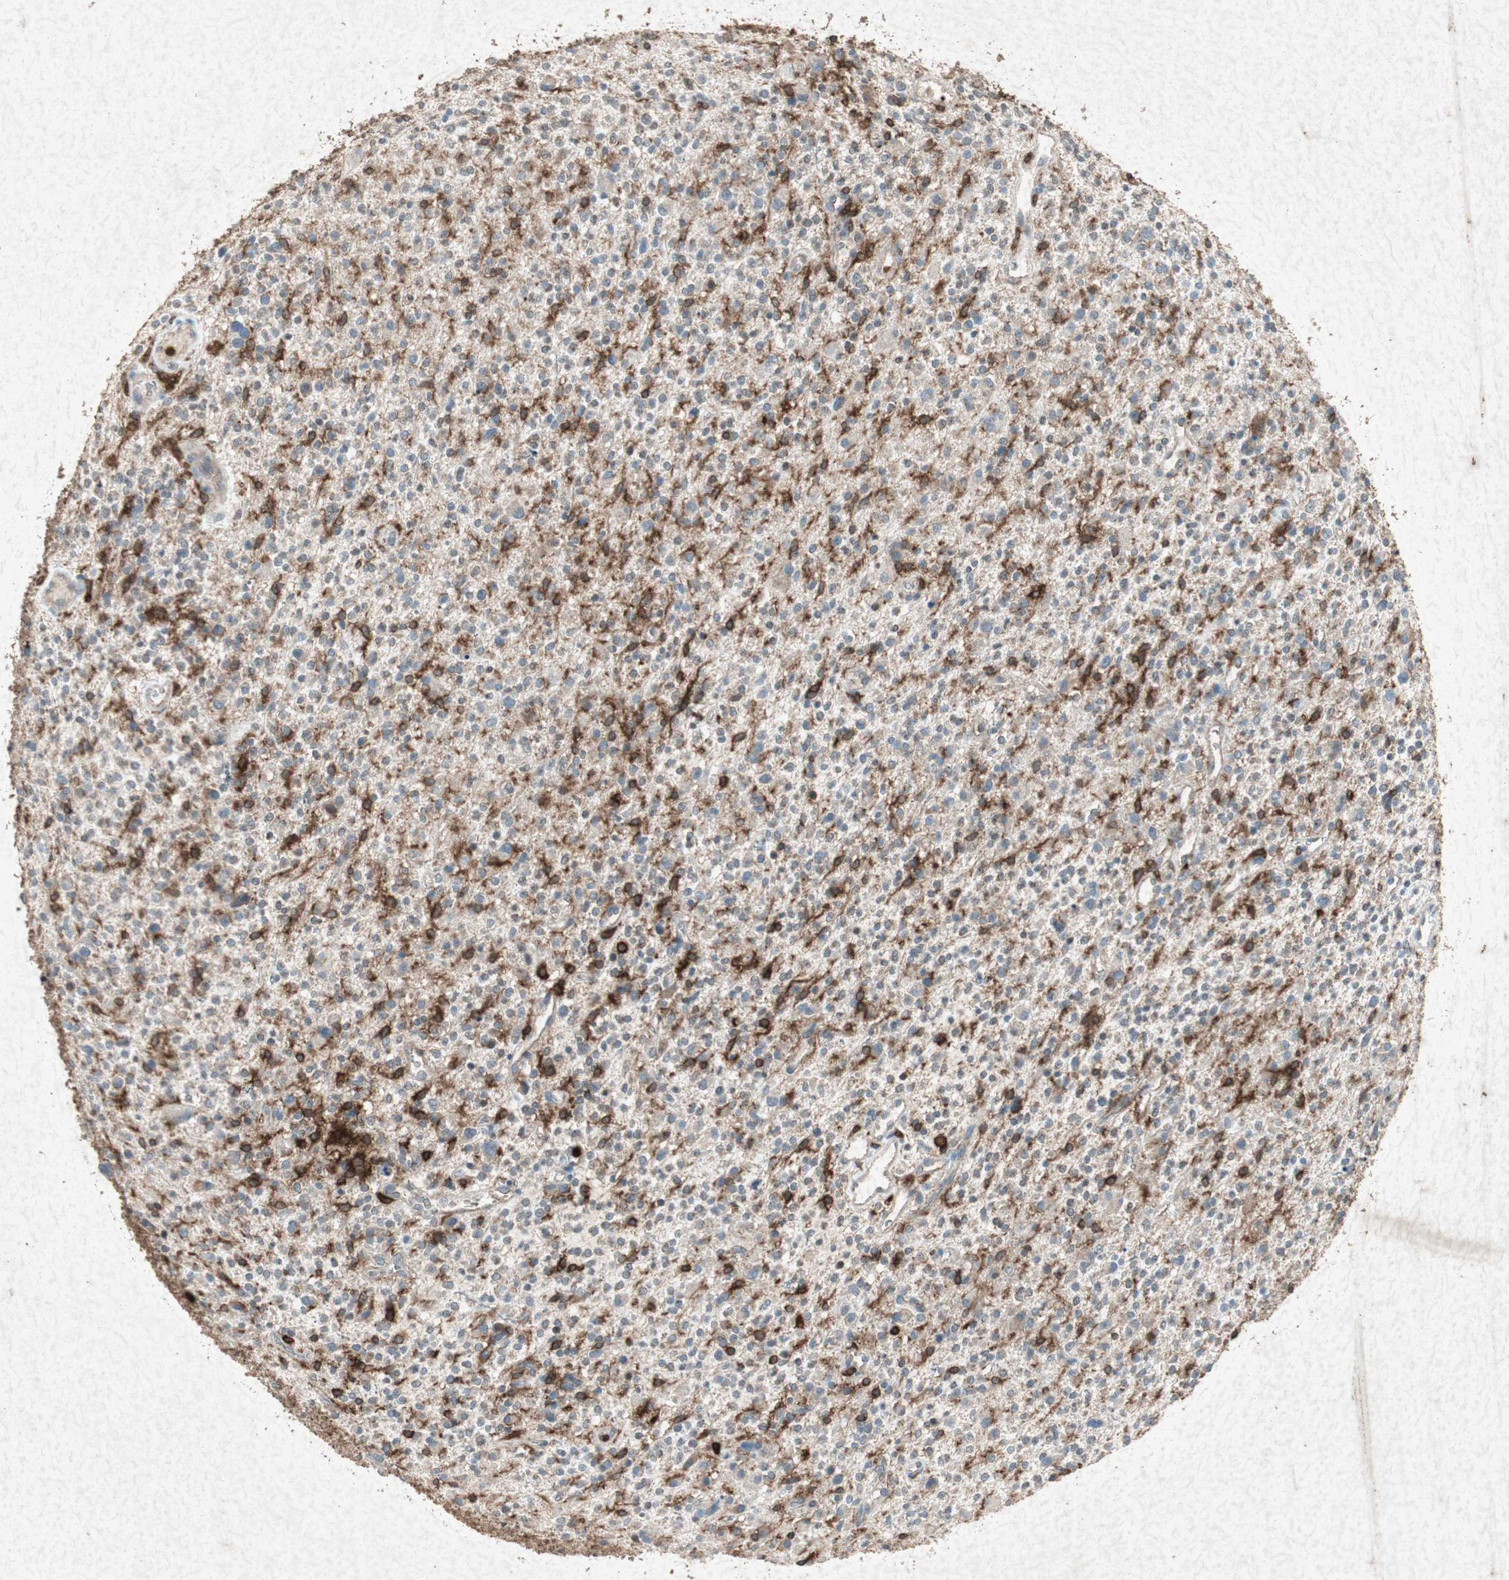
{"staining": {"intensity": "moderate", "quantity": "25%-75%", "location": "cytoplasmic/membranous"}, "tissue": "glioma", "cell_type": "Tumor cells", "image_type": "cancer", "snomed": [{"axis": "morphology", "description": "Glioma, malignant, High grade"}, {"axis": "topography", "description": "Brain"}], "caption": "There is medium levels of moderate cytoplasmic/membranous staining in tumor cells of high-grade glioma (malignant), as demonstrated by immunohistochemical staining (brown color).", "gene": "TYROBP", "patient": {"sex": "male", "age": 48}}